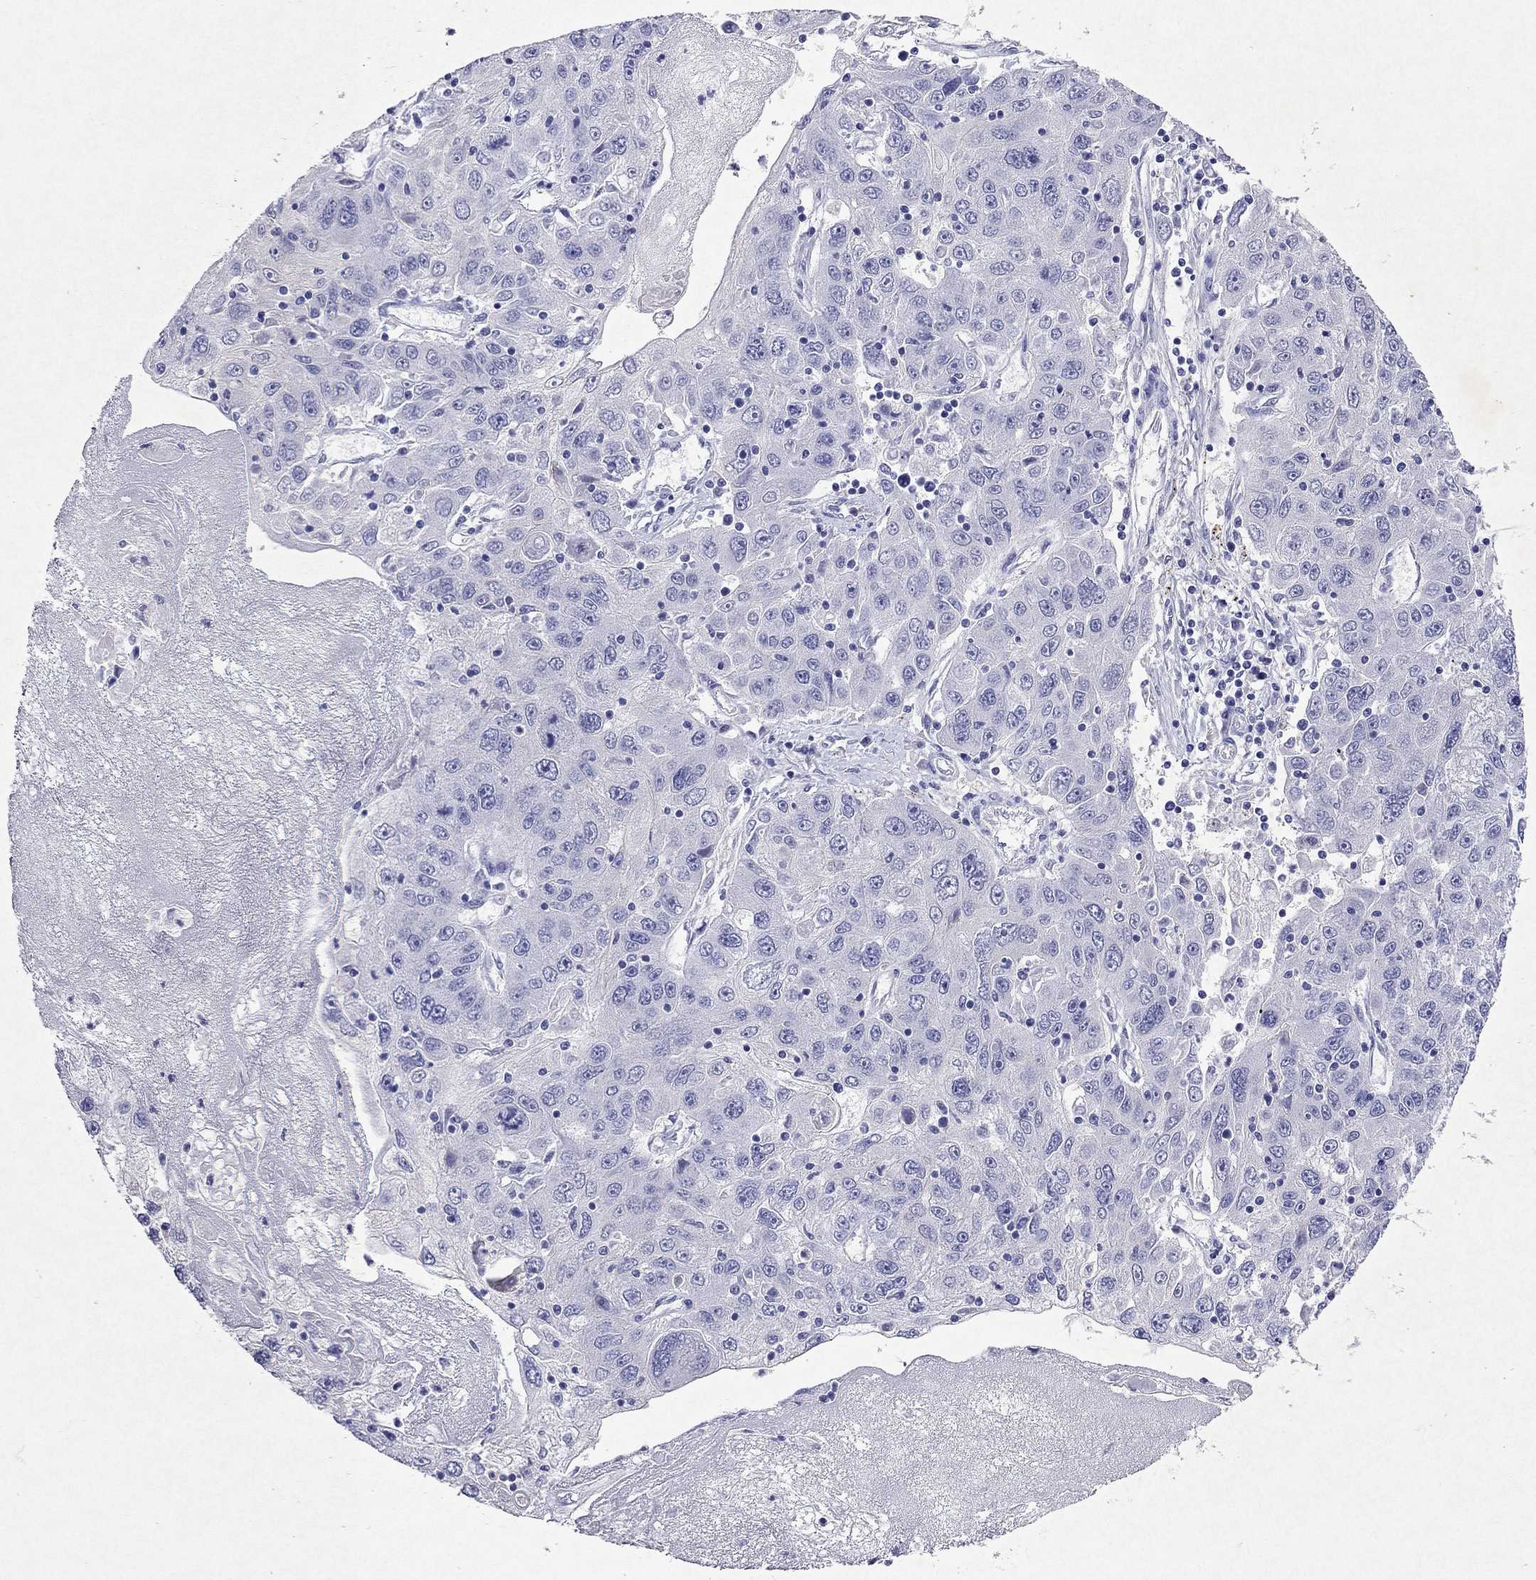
{"staining": {"intensity": "negative", "quantity": "none", "location": "none"}, "tissue": "stomach cancer", "cell_type": "Tumor cells", "image_type": "cancer", "snomed": [{"axis": "morphology", "description": "Adenocarcinoma, NOS"}, {"axis": "topography", "description": "Stomach"}], "caption": "A micrograph of human stomach cancer is negative for staining in tumor cells.", "gene": "ARMC12", "patient": {"sex": "male", "age": 56}}